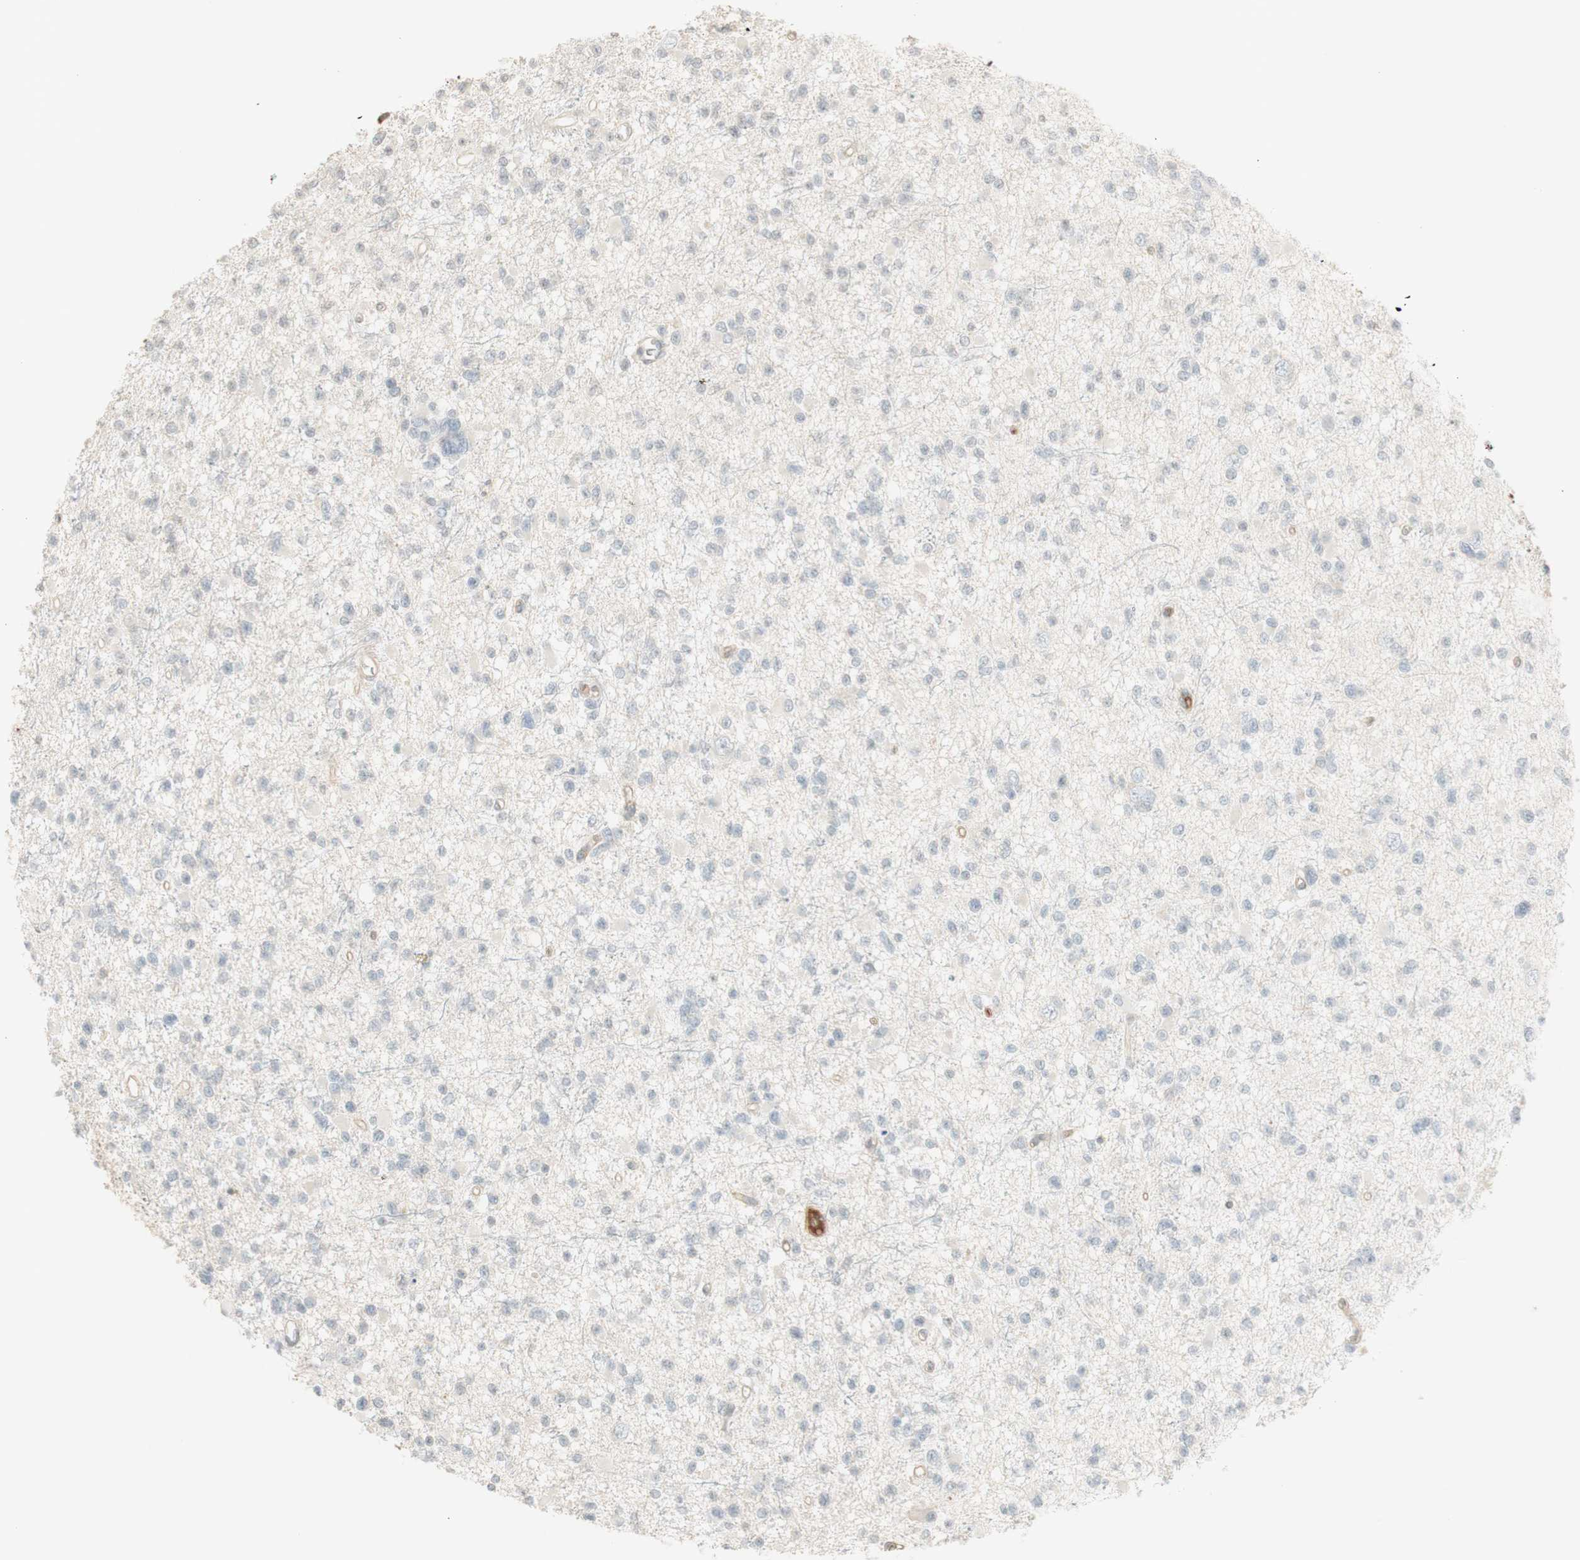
{"staining": {"intensity": "negative", "quantity": "none", "location": "none"}, "tissue": "glioma", "cell_type": "Tumor cells", "image_type": "cancer", "snomed": [{"axis": "morphology", "description": "Glioma, malignant, Low grade"}, {"axis": "topography", "description": "Brain"}], "caption": "High power microscopy micrograph of an immunohistochemistry (IHC) micrograph of glioma, revealing no significant positivity in tumor cells.", "gene": "NID1", "patient": {"sex": "female", "age": 22}}